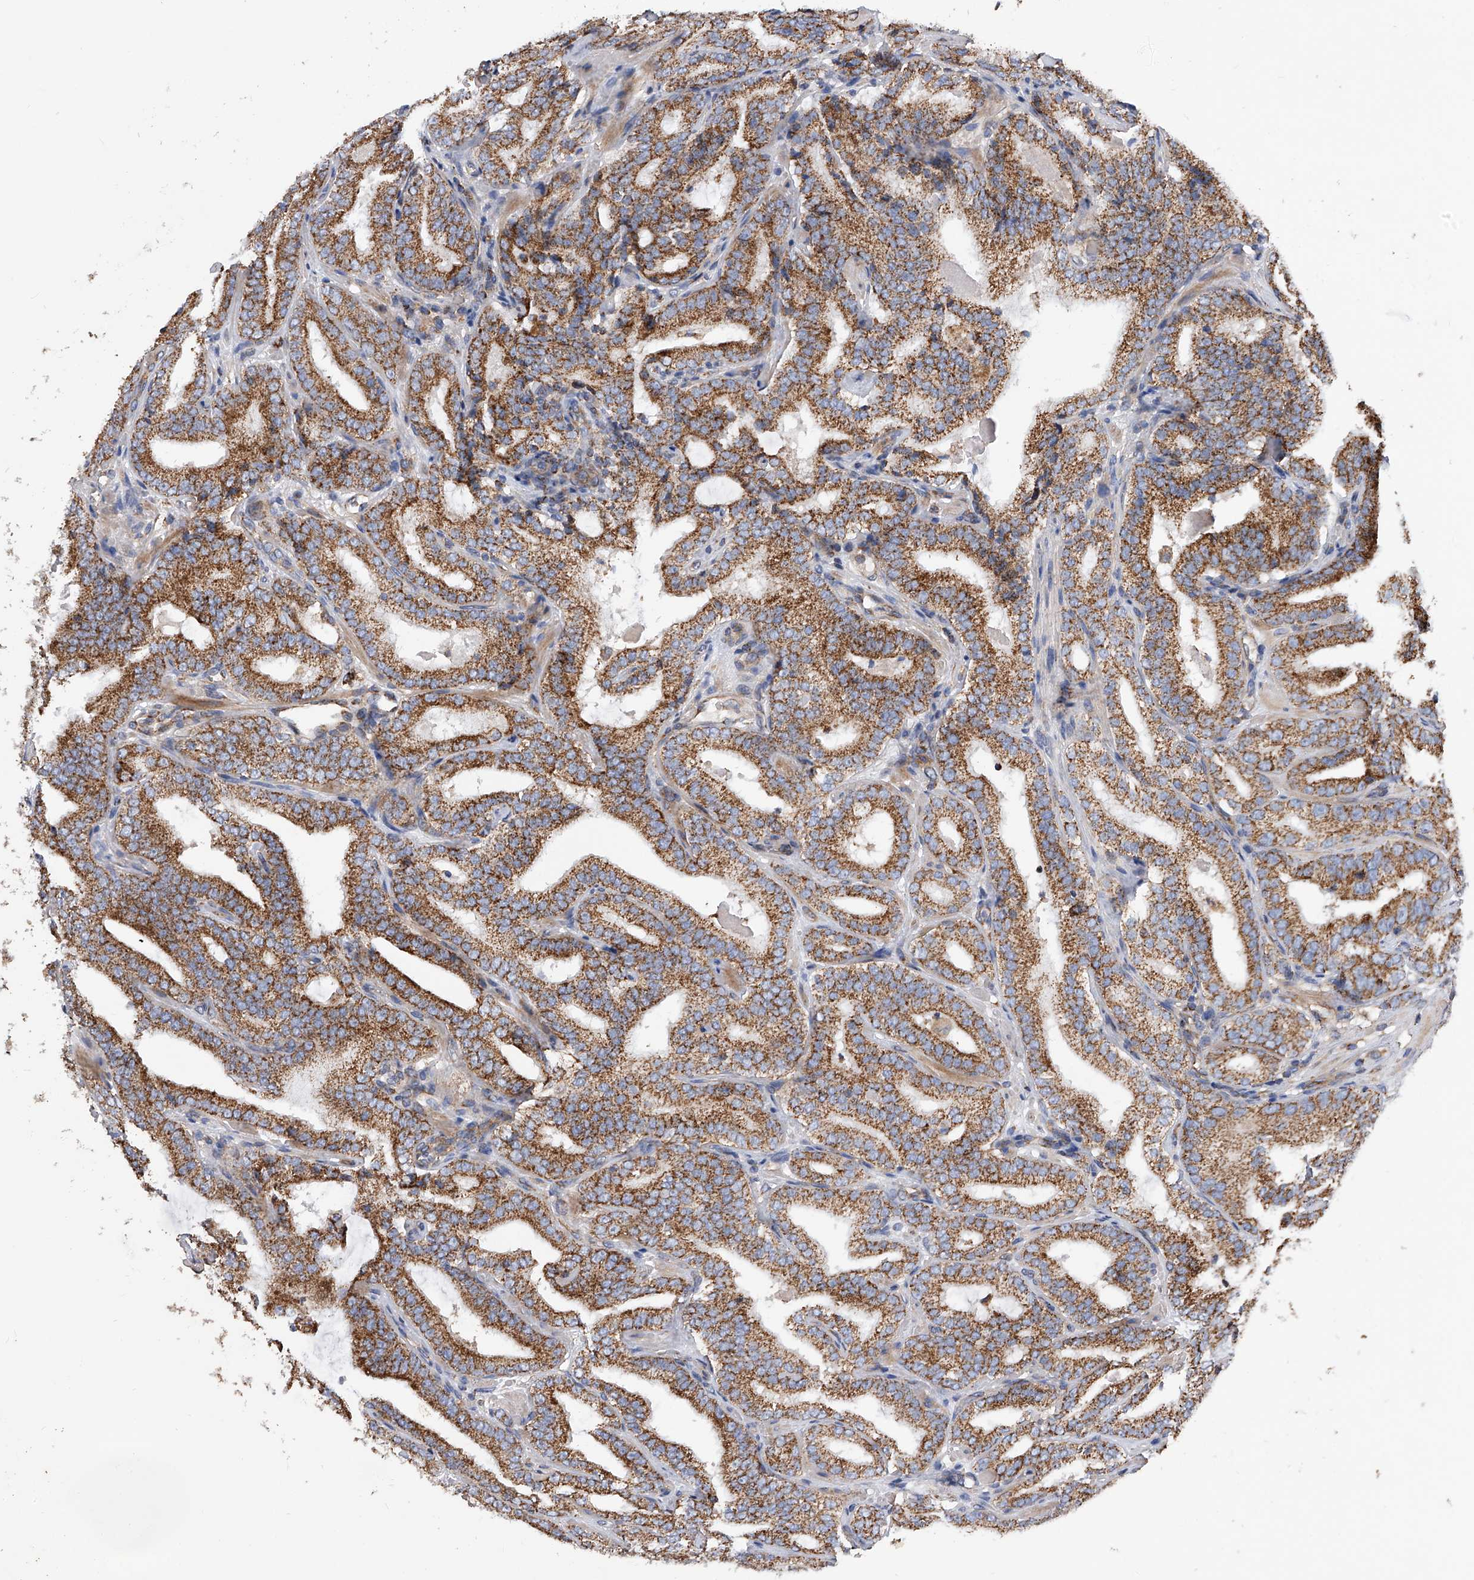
{"staining": {"intensity": "strong", "quantity": ">75%", "location": "cytoplasmic/membranous"}, "tissue": "prostate cancer", "cell_type": "Tumor cells", "image_type": "cancer", "snomed": [{"axis": "morphology", "description": "Adenocarcinoma, High grade"}, {"axis": "topography", "description": "Prostate"}], "caption": "Immunohistochemical staining of prostate adenocarcinoma (high-grade) displays strong cytoplasmic/membranous protein positivity in about >75% of tumor cells. The staining was performed using DAB, with brown indicating positive protein expression. Nuclei are stained blue with hematoxylin.", "gene": "PDSS2", "patient": {"sex": "male", "age": 57}}